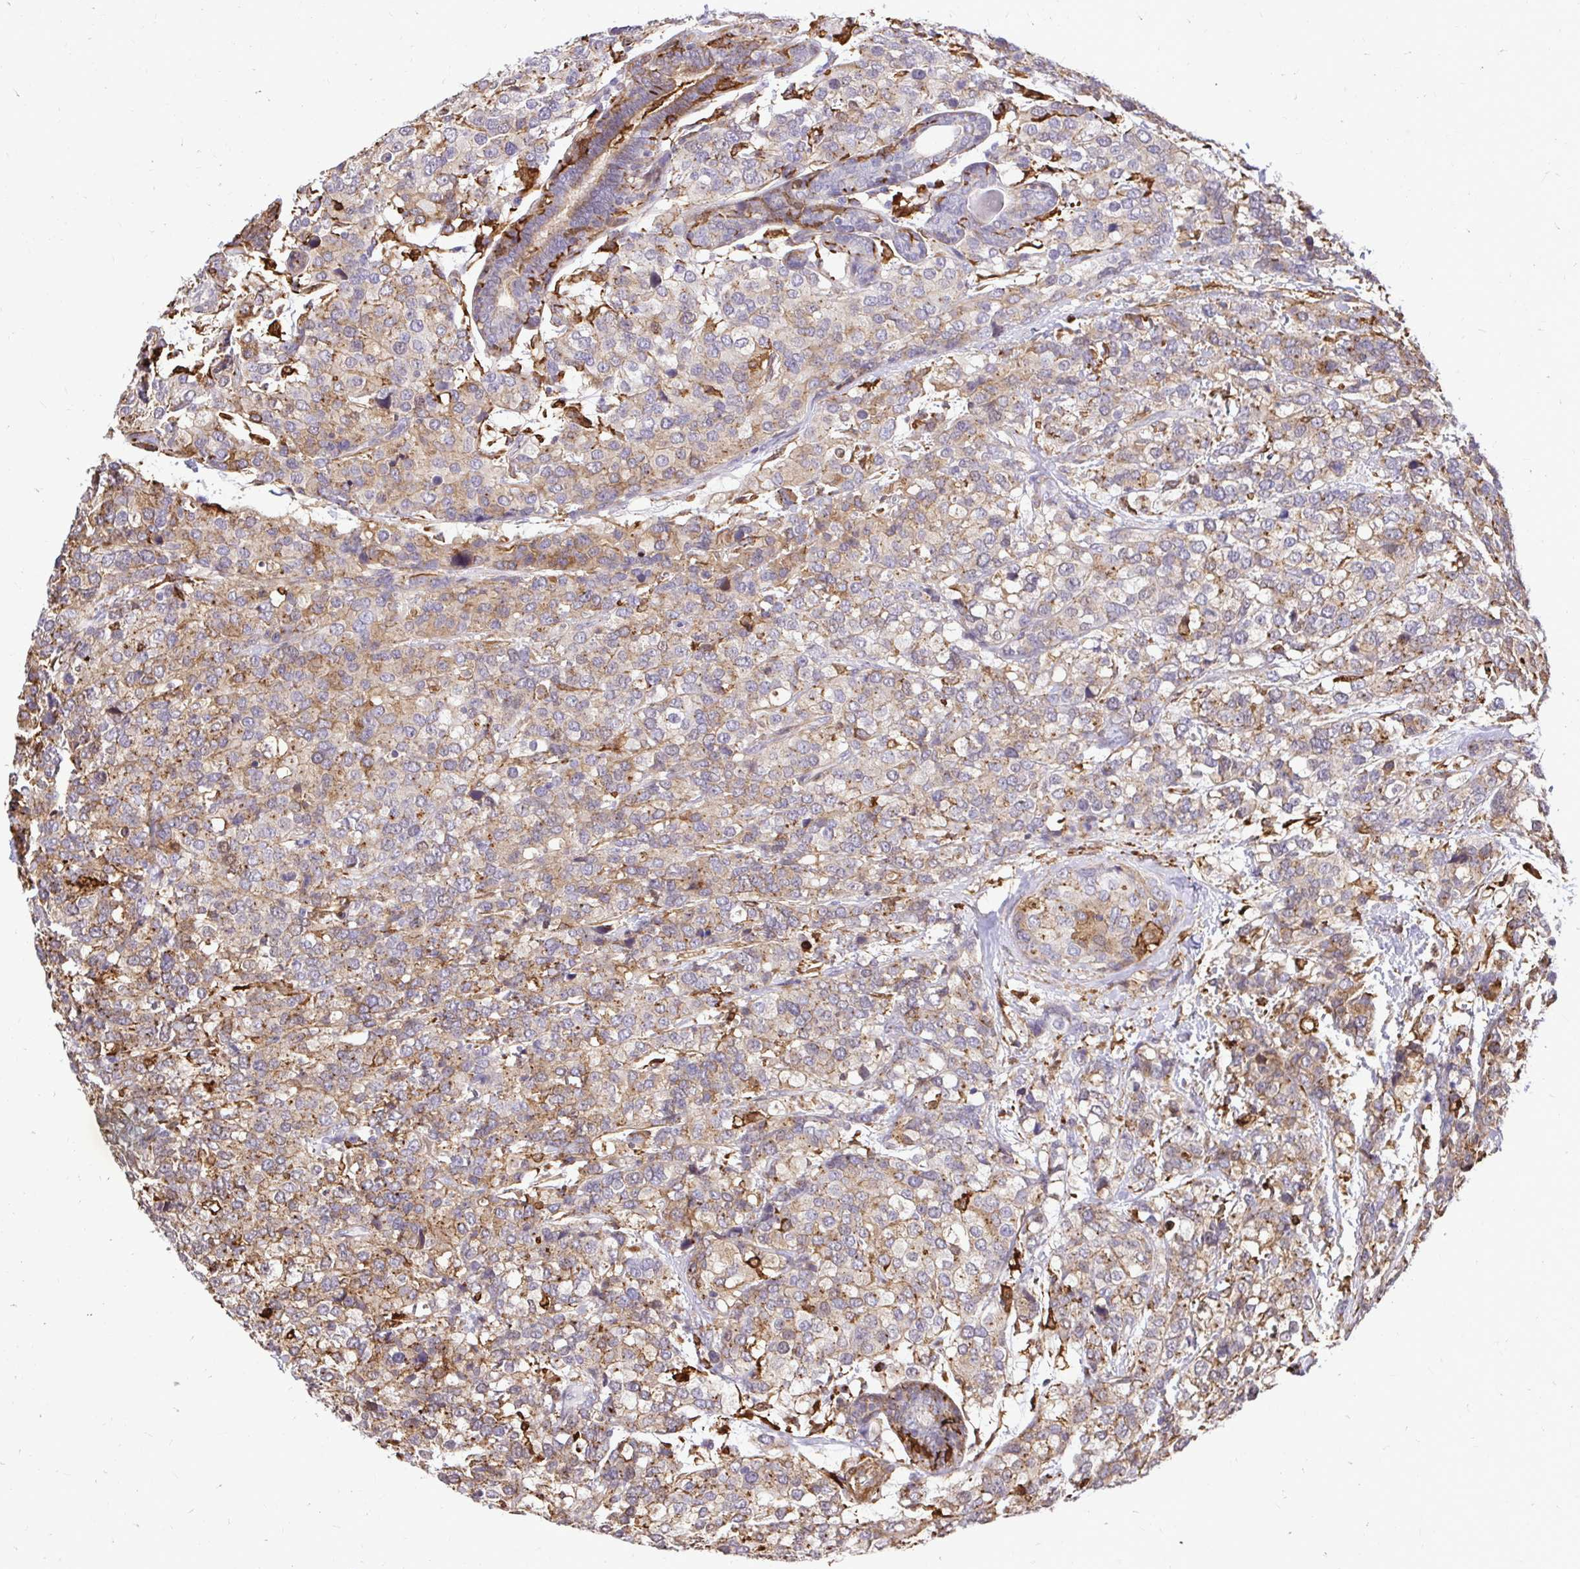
{"staining": {"intensity": "weak", "quantity": ">75%", "location": "cytoplasmic/membranous"}, "tissue": "breast cancer", "cell_type": "Tumor cells", "image_type": "cancer", "snomed": [{"axis": "morphology", "description": "Lobular carcinoma"}, {"axis": "topography", "description": "Breast"}], "caption": "The image displays a brown stain indicating the presence of a protein in the cytoplasmic/membranous of tumor cells in lobular carcinoma (breast).", "gene": "GSN", "patient": {"sex": "female", "age": 59}}